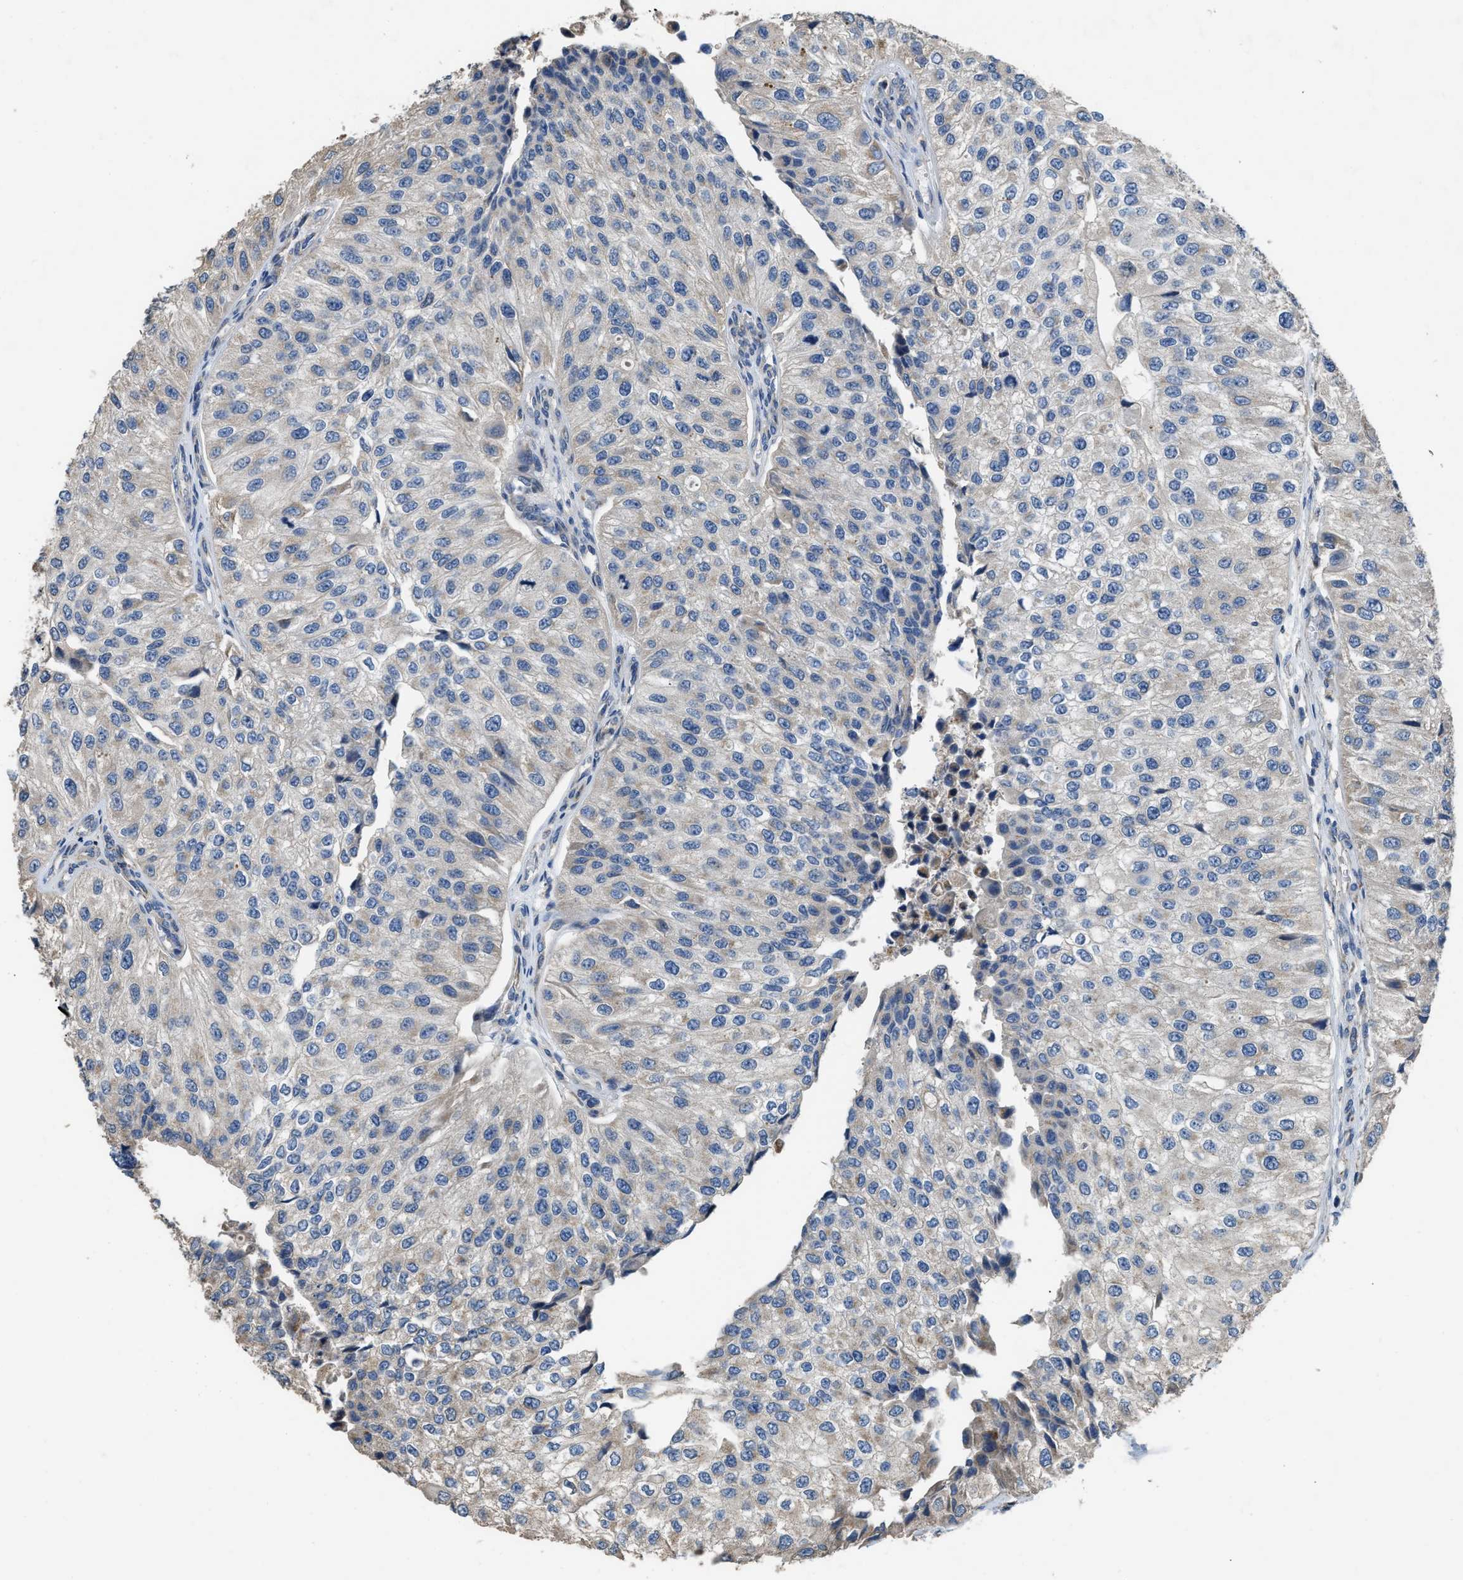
{"staining": {"intensity": "weak", "quantity": "<25%", "location": "cytoplasmic/membranous"}, "tissue": "urothelial cancer", "cell_type": "Tumor cells", "image_type": "cancer", "snomed": [{"axis": "morphology", "description": "Urothelial carcinoma, High grade"}, {"axis": "topography", "description": "Kidney"}, {"axis": "topography", "description": "Urinary bladder"}], "caption": "Immunohistochemistry (IHC) photomicrograph of human urothelial cancer stained for a protein (brown), which exhibits no staining in tumor cells.", "gene": "TMEM150A", "patient": {"sex": "male", "age": 77}}